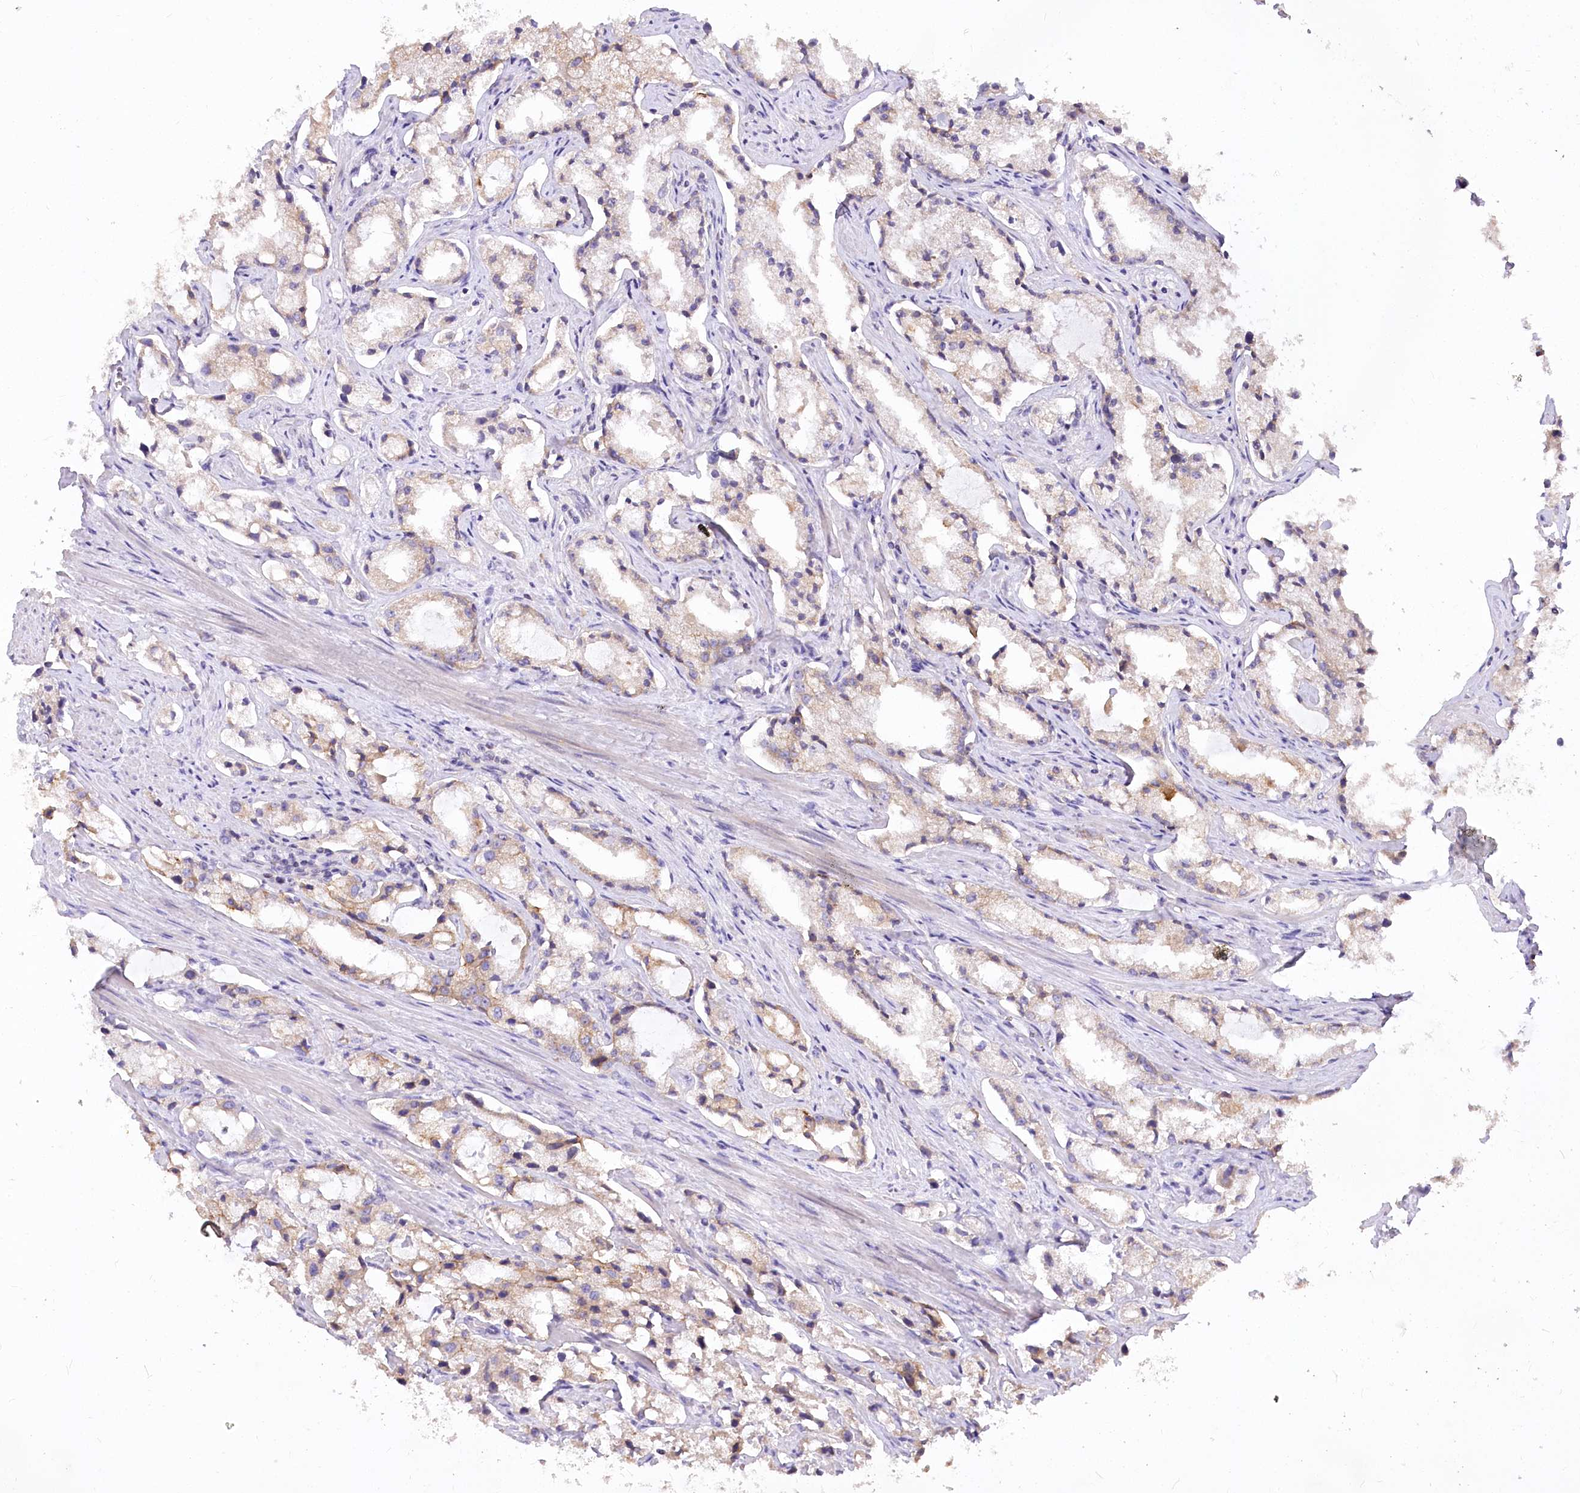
{"staining": {"intensity": "weak", "quantity": "25%-75%", "location": "cytoplasmic/membranous"}, "tissue": "prostate cancer", "cell_type": "Tumor cells", "image_type": "cancer", "snomed": [{"axis": "morphology", "description": "Adenocarcinoma, High grade"}, {"axis": "topography", "description": "Prostate"}], "caption": "A photomicrograph of human adenocarcinoma (high-grade) (prostate) stained for a protein displays weak cytoplasmic/membranous brown staining in tumor cells.", "gene": "STT3B", "patient": {"sex": "male", "age": 66}}